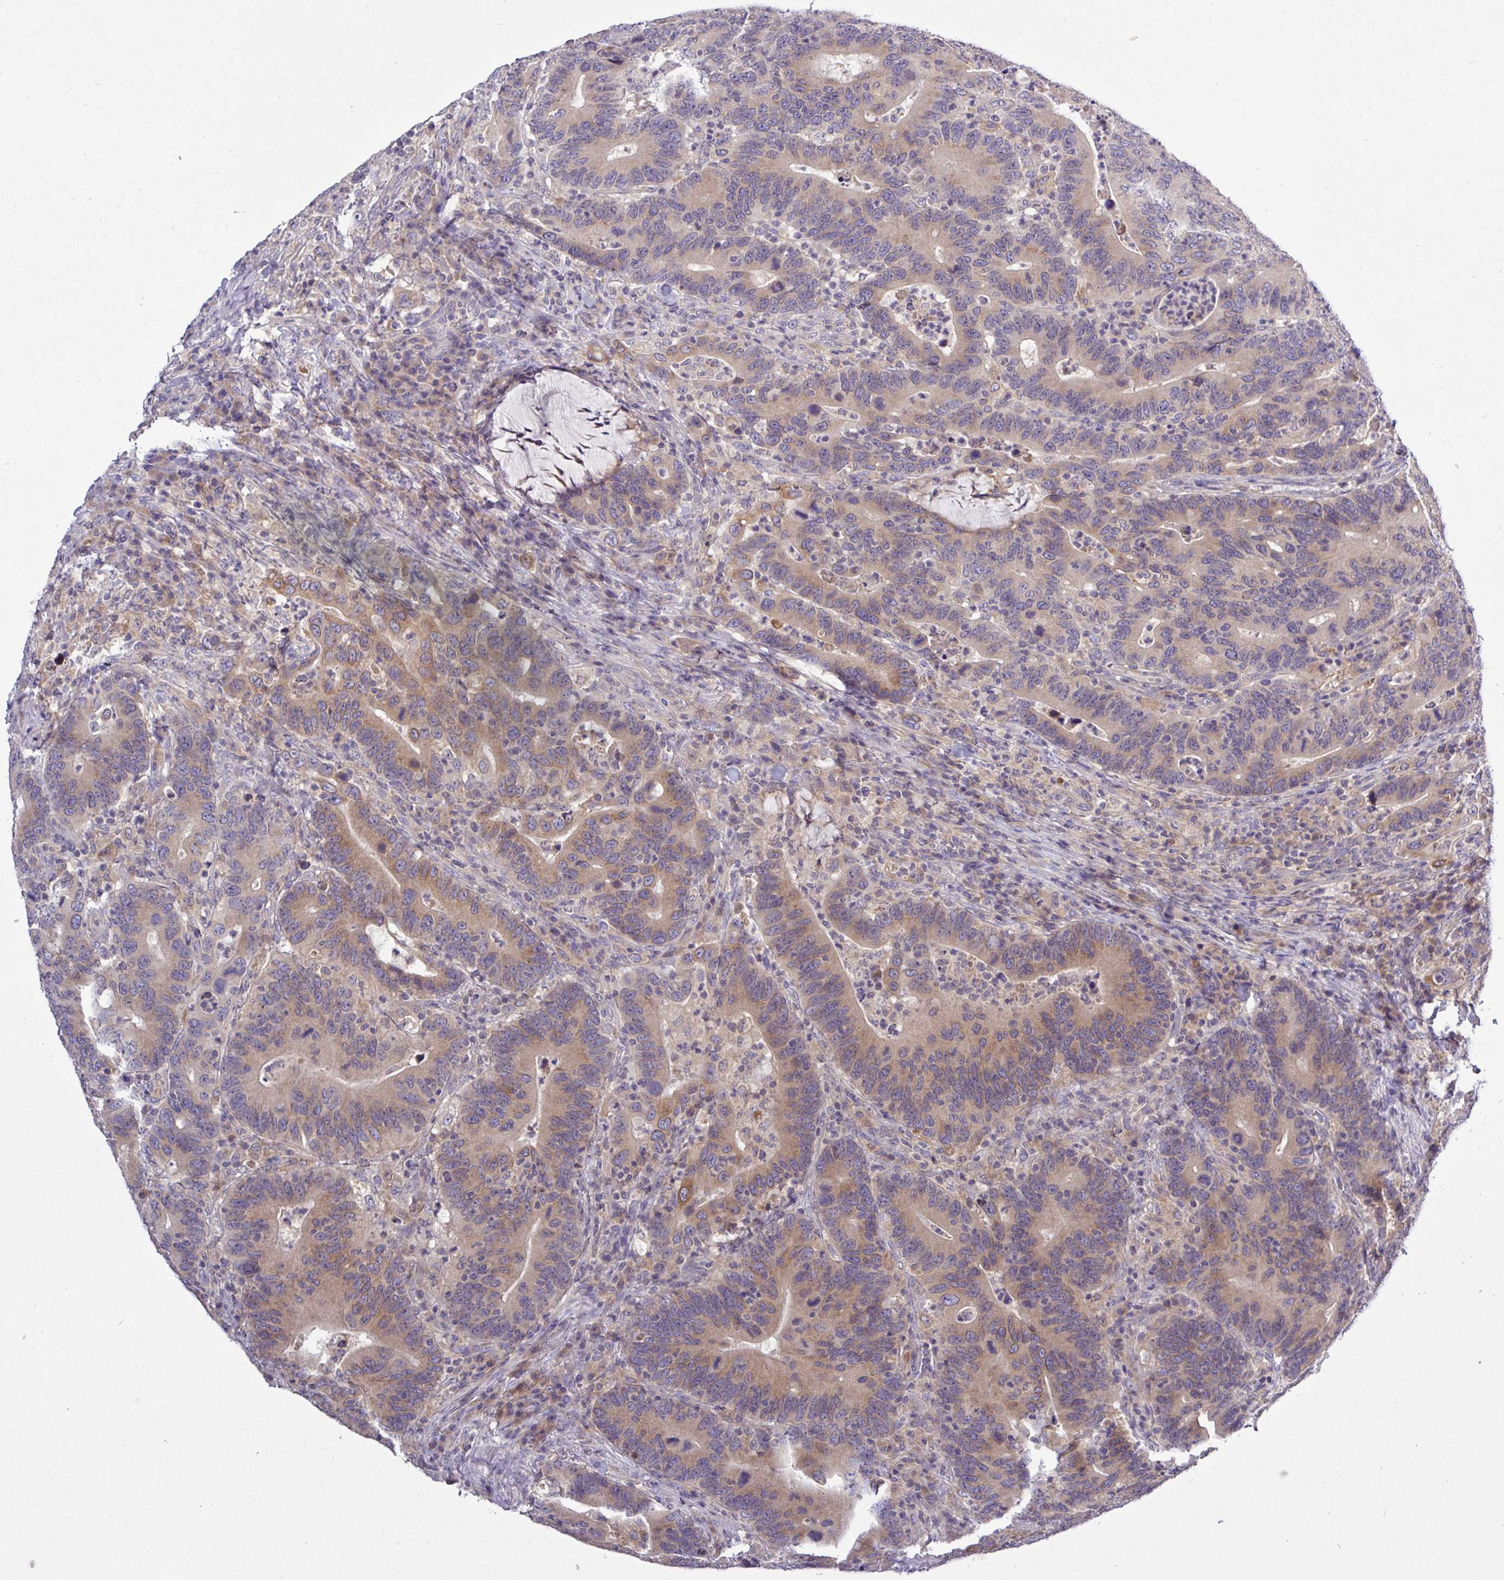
{"staining": {"intensity": "moderate", "quantity": ">75%", "location": "cytoplasmic/membranous"}, "tissue": "colorectal cancer", "cell_type": "Tumor cells", "image_type": "cancer", "snomed": [{"axis": "morphology", "description": "Adenocarcinoma, NOS"}, {"axis": "topography", "description": "Colon"}], "caption": "This is a micrograph of immunohistochemistry staining of colorectal cancer, which shows moderate staining in the cytoplasmic/membranous of tumor cells.", "gene": "TMEM62", "patient": {"sex": "female", "age": 66}}